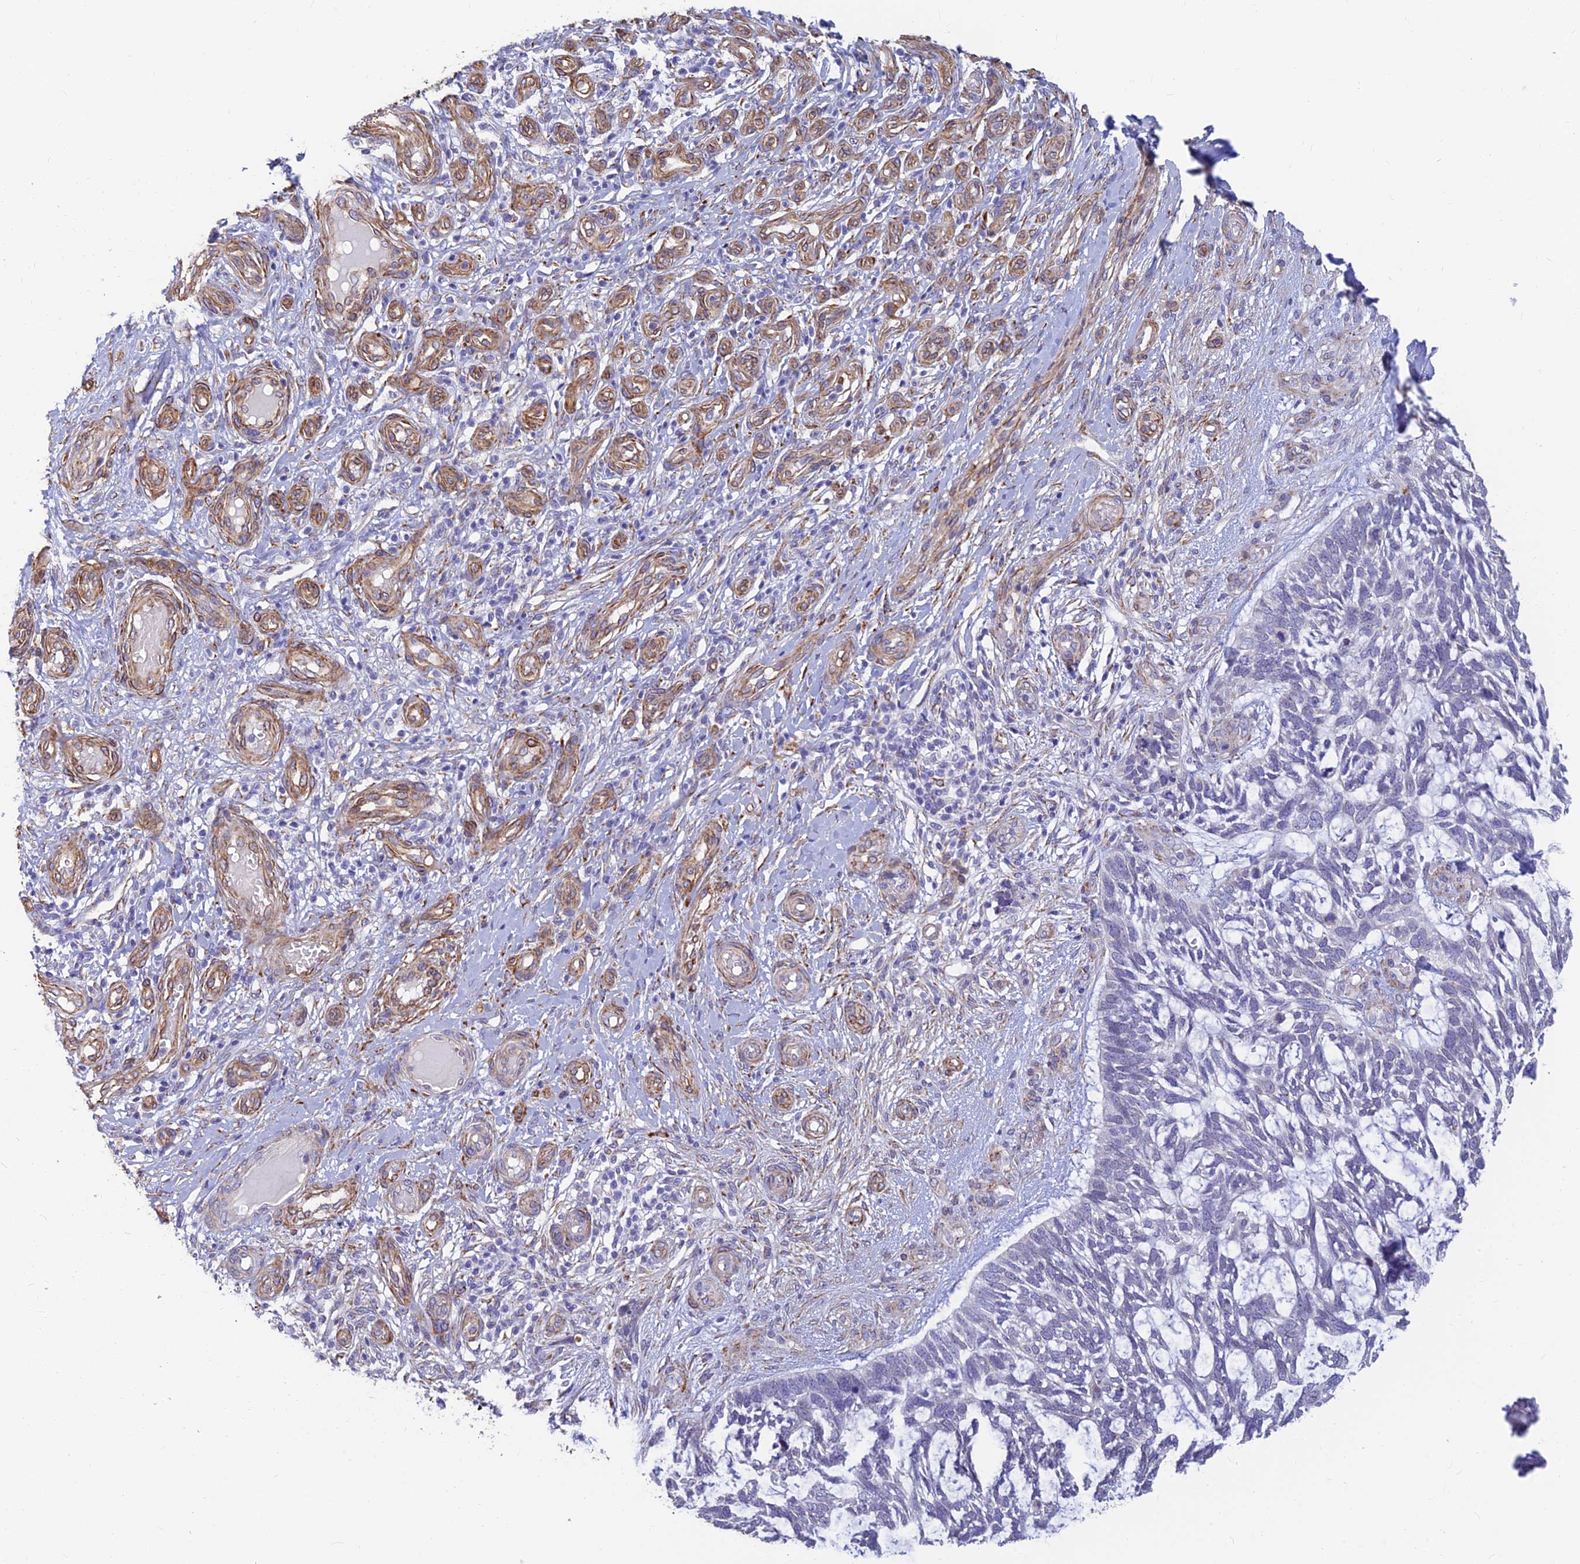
{"staining": {"intensity": "negative", "quantity": "none", "location": "none"}, "tissue": "skin cancer", "cell_type": "Tumor cells", "image_type": "cancer", "snomed": [{"axis": "morphology", "description": "Basal cell carcinoma"}, {"axis": "topography", "description": "Skin"}], "caption": "Immunohistochemistry (IHC) image of neoplastic tissue: skin cancer (basal cell carcinoma) stained with DAB reveals no significant protein staining in tumor cells.", "gene": "ALDH1L2", "patient": {"sex": "male", "age": 88}}